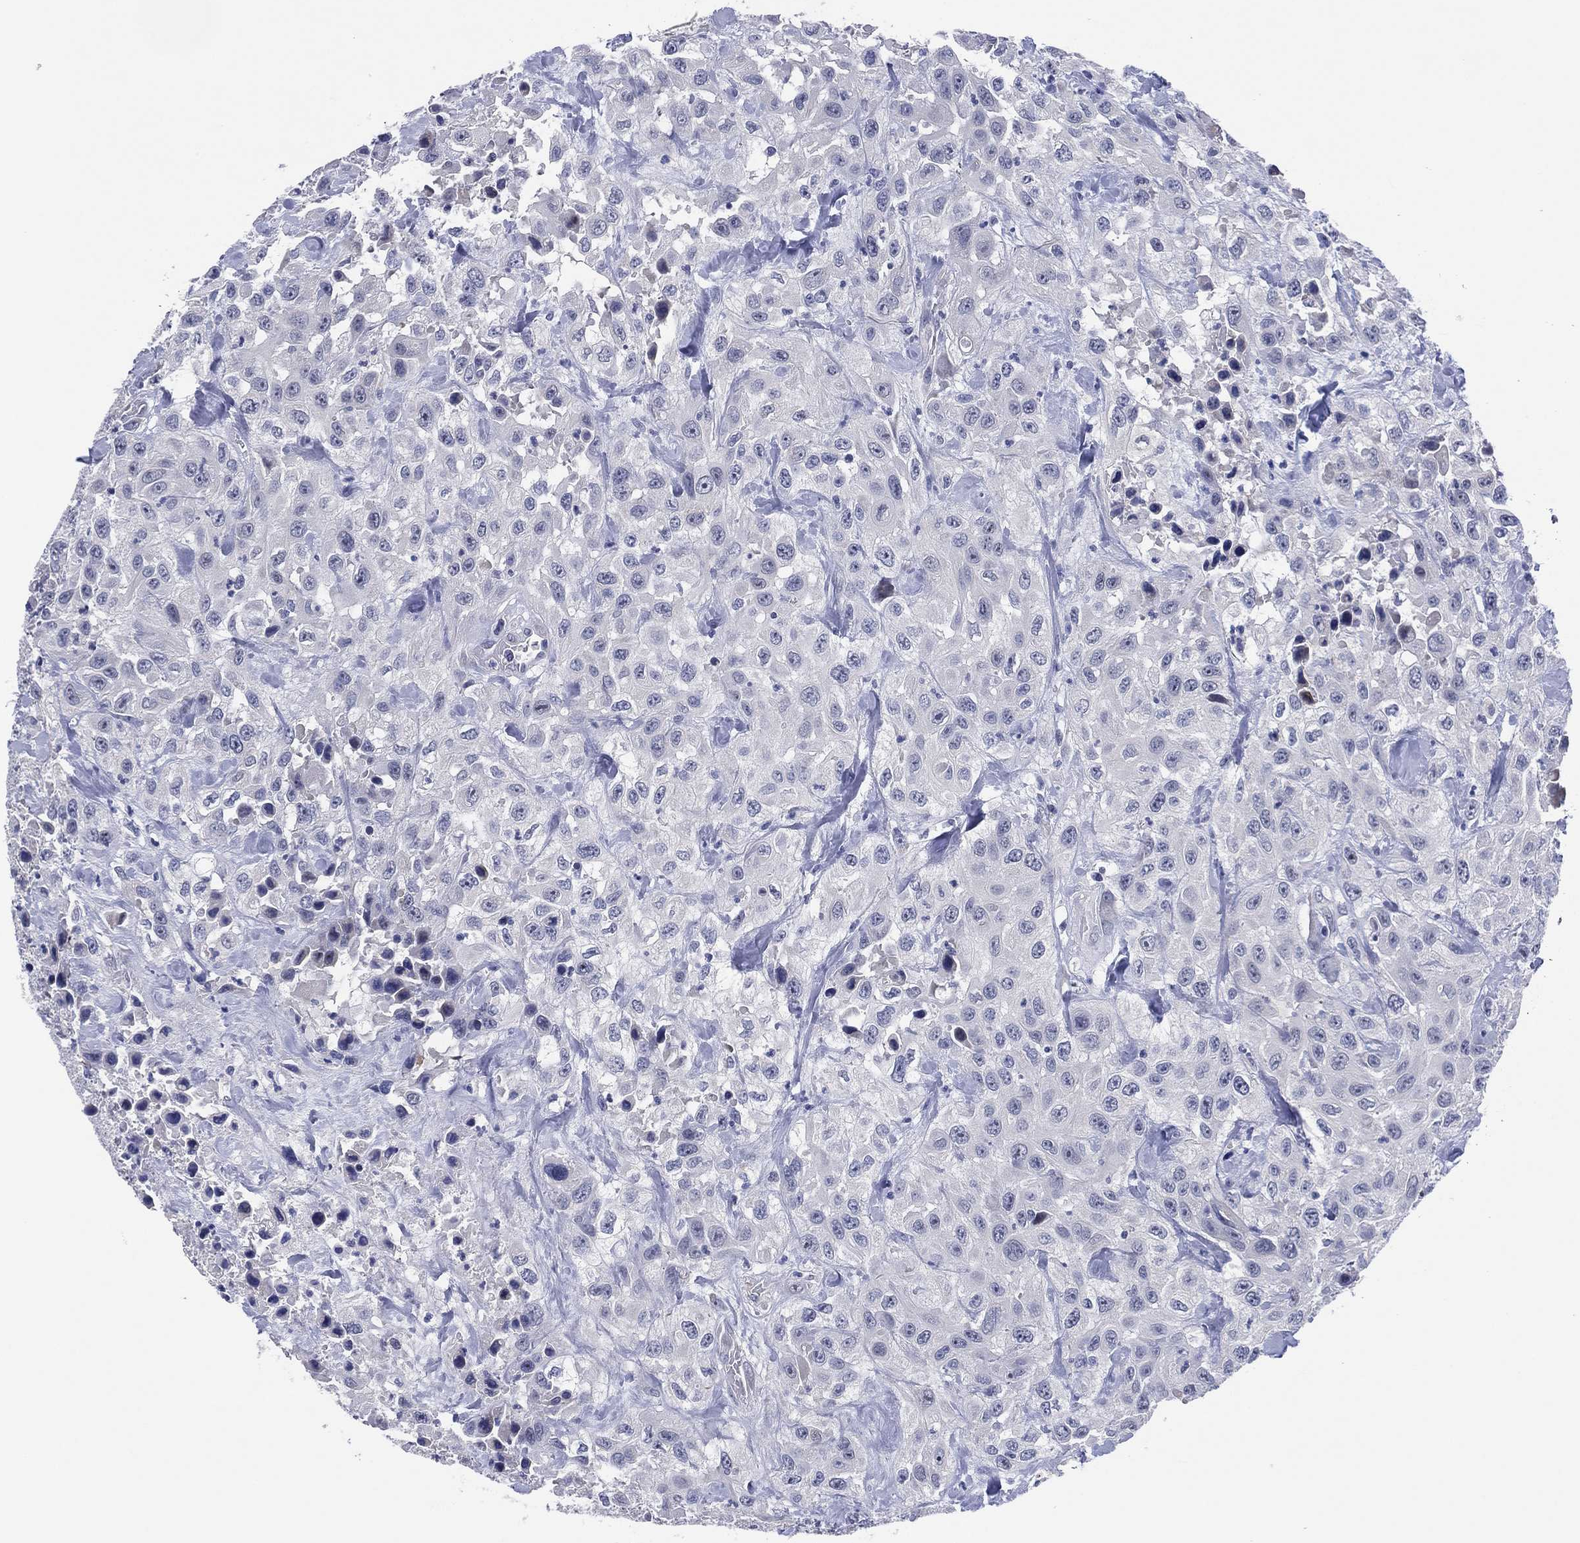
{"staining": {"intensity": "negative", "quantity": "none", "location": "none"}, "tissue": "urothelial cancer", "cell_type": "Tumor cells", "image_type": "cancer", "snomed": [{"axis": "morphology", "description": "Urothelial carcinoma, High grade"}, {"axis": "topography", "description": "Urinary bladder"}], "caption": "Immunohistochemical staining of urothelial cancer reveals no significant staining in tumor cells. (DAB immunohistochemistry (IHC), high magnification).", "gene": "CLIP3", "patient": {"sex": "male", "age": 79}}